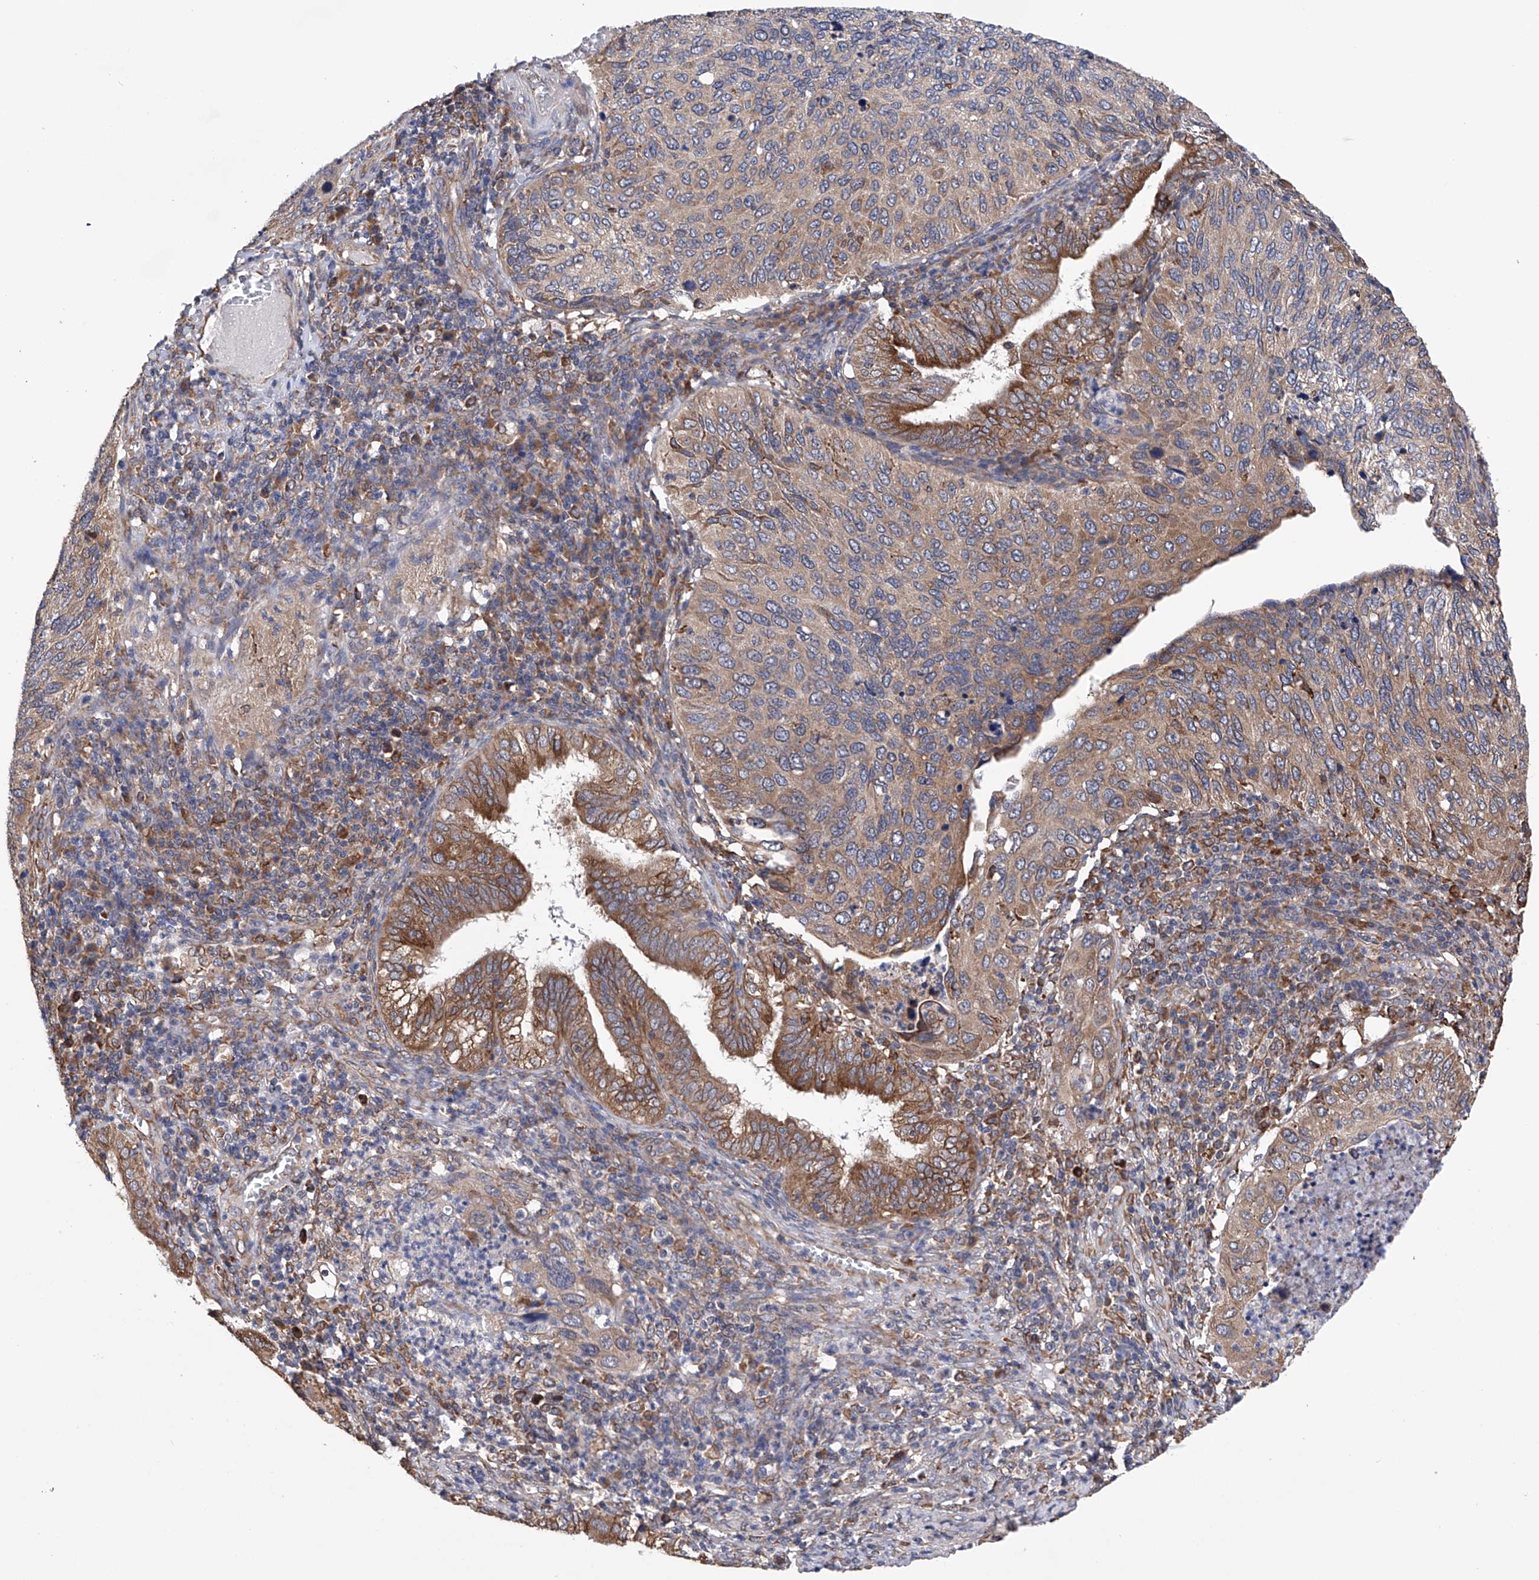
{"staining": {"intensity": "weak", "quantity": ">75%", "location": "cytoplasmic/membranous"}, "tissue": "cervical cancer", "cell_type": "Tumor cells", "image_type": "cancer", "snomed": [{"axis": "morphology", "description": "Squamous cell carcinoma, NOS"}, {"axis": "topography", "description": "Cervix"}], "caption": "IHC (DAB (3,3'-diaminobenzidine)) staining of human cervical squamous cell carcinoma displays weak cytoplasmic/membranous protein expression in about >75% of tumor cells.", "gene": "DNAH8", "patient": {"sex": "female", "age": 38}}